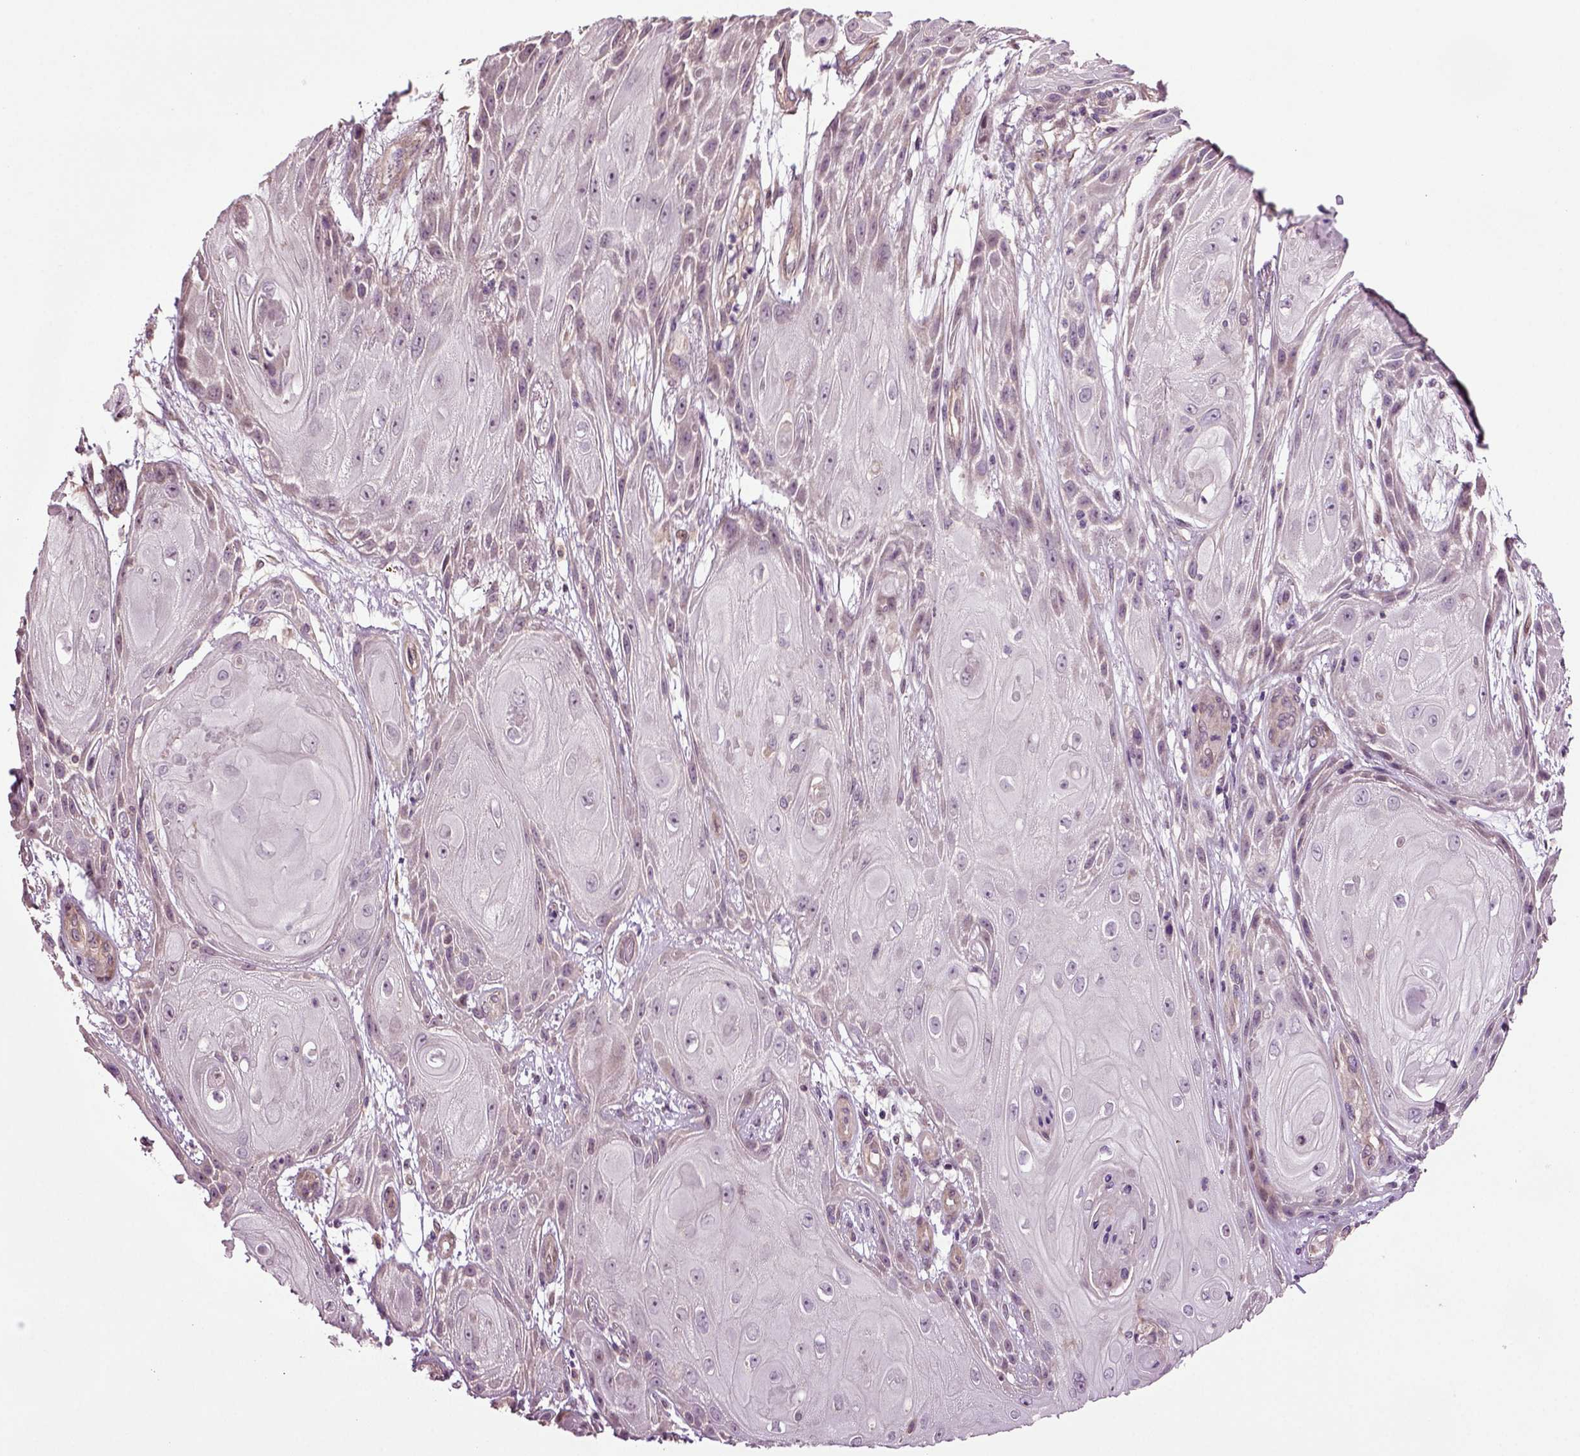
{"staining": {"intensity": "negative", "quantity": "none", "location": "none"}, "tissue": "skin cancer", "cell_type": "Tumor cells", "image_type": "cancer", "snomed": [{"axis": "morphology", "description": "Squamous cell carcinoma, NOS"}, {"axis": "topography", "description": "Skin"}], "caption": "High power microscopy photomicrograph of an immunohistochemistry (IHC) image of squamous cell carcinoma (skin), revealing no significant expression in tumor cells. The staining was performed using DAB (3,3'-diaminobenzidine) to visualize the protein expression in brown, while the nuclei were stained in blue with hematoxylin (Magnification: 20x).", "gene": "HAGHL", "patient": {"sex": "male", "age": 62}}